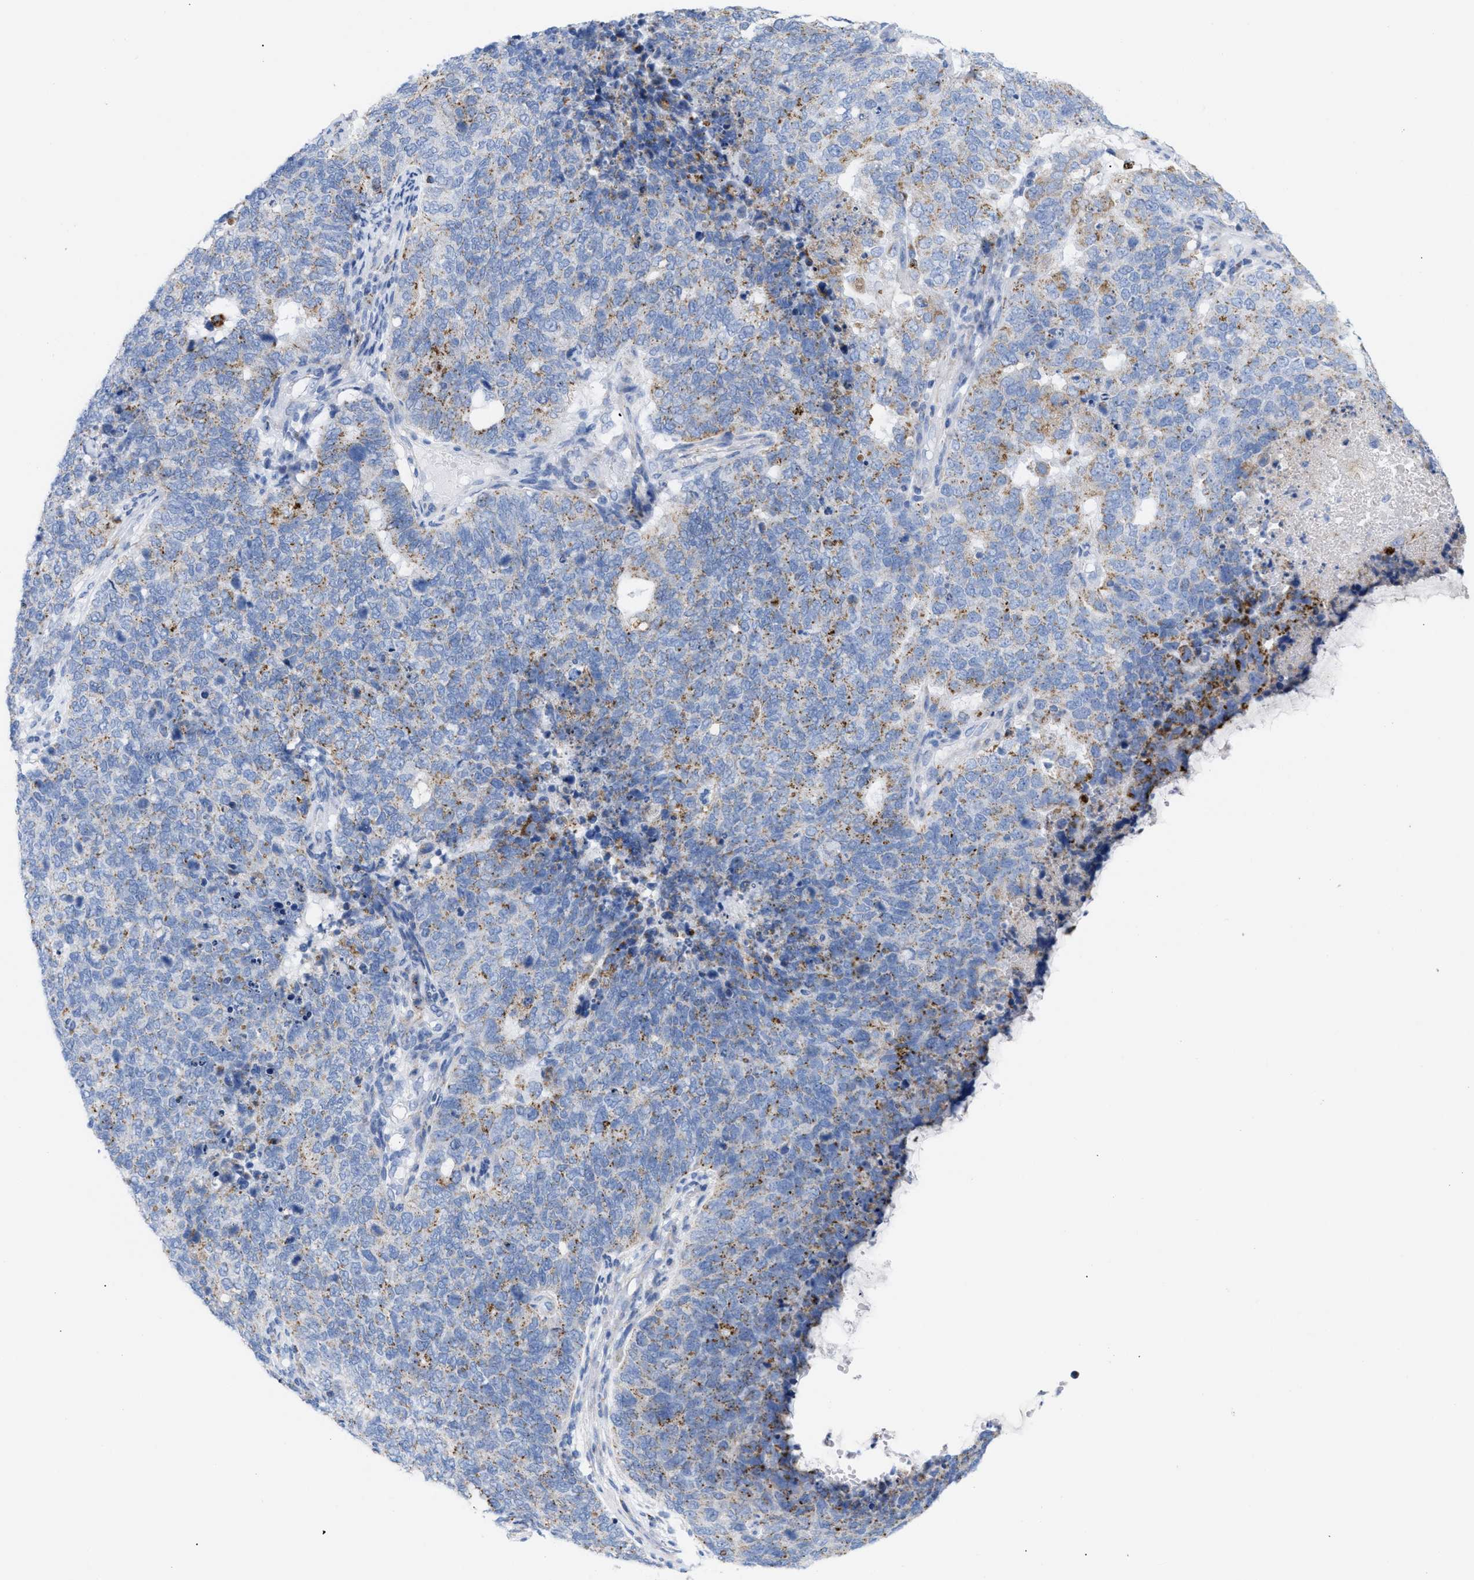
{"staining": {"intensity": "moderate", "quantity": "25%-75%", "location": "cytoplasmic/membranous"}, "tissue": "cervical cancer", "cell_type": "Tumor cells", "image_type": "cancer", "snomed": [{"axis": "morphology", "description": "Squamous cell carcinoma, NOS"}, {"axis": "topography", "description": "Cervix"}], "caption": "Immunohistochemistry micrograph of neoplastic tissue: human cervical squamous cell carcinoma stained using immunohistochemistry exhibits medium levels of moderate protein expression localized specifically in the cytoplasmic/membranous of tumor cells, appearing as a cytoplasmic/membranous brown color.", "gene": "DRAM2", "patient": {"sex": "female", "age": 63}}